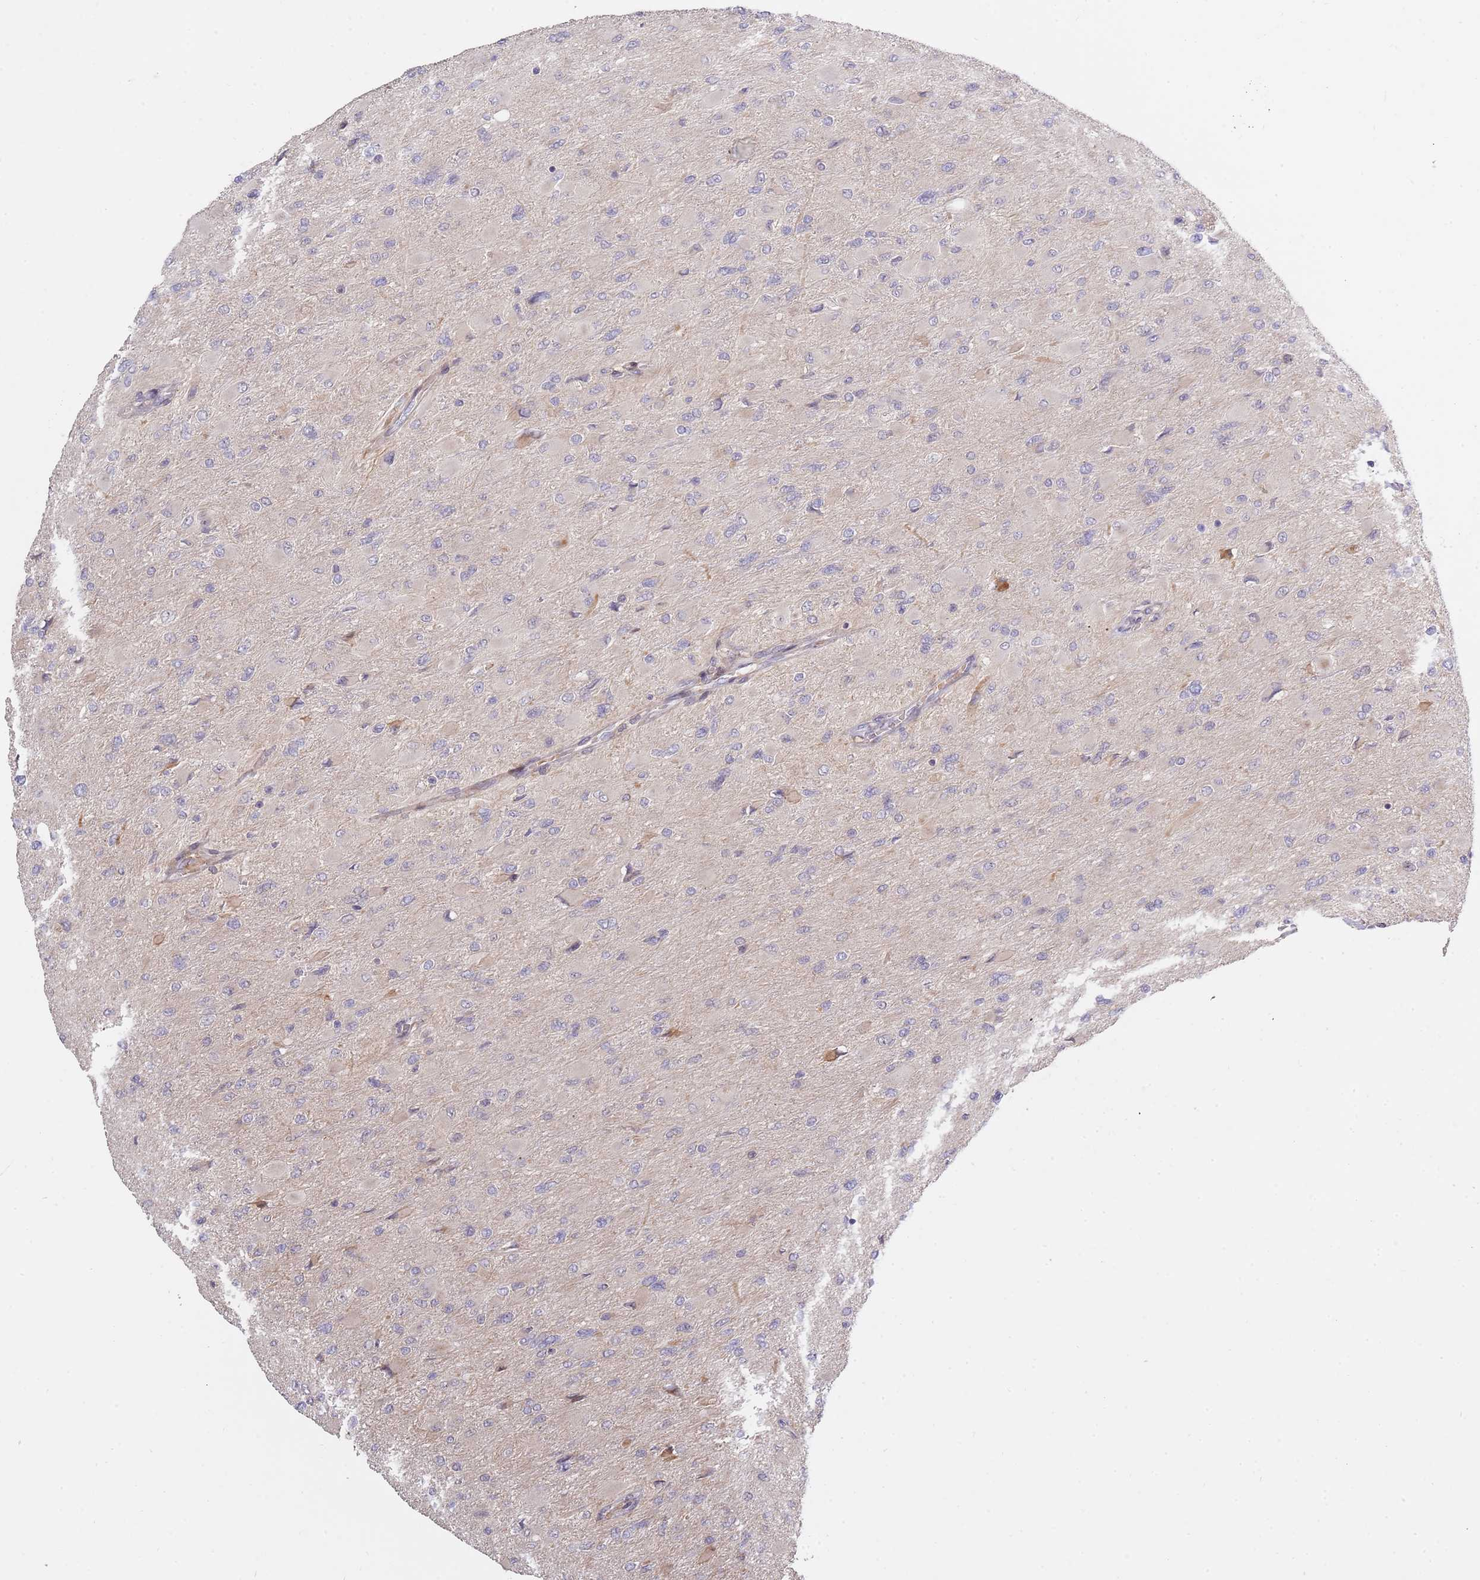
{"staining": {"intensity": "negative", "quantity": "none", "location": "none"}, "tissue": "glioma", "cell_type": "Tumor cells", "image_type": "cancer", "snomed": [{"axis": "morphology", "description": "Glioma, malignant, High grade"}, {"axis": "topography", "description": "Cerebral cortex"}], "caption": "This image is of malignant high-grade glioma stained with immunohistochemistry (IHC) to label a protein in brown with the nuclei are counter-stained blue. There is no staining in tumor cells.", "gene": "SYNDIG1L", "patient": {"sex": "female", "age": 36}}